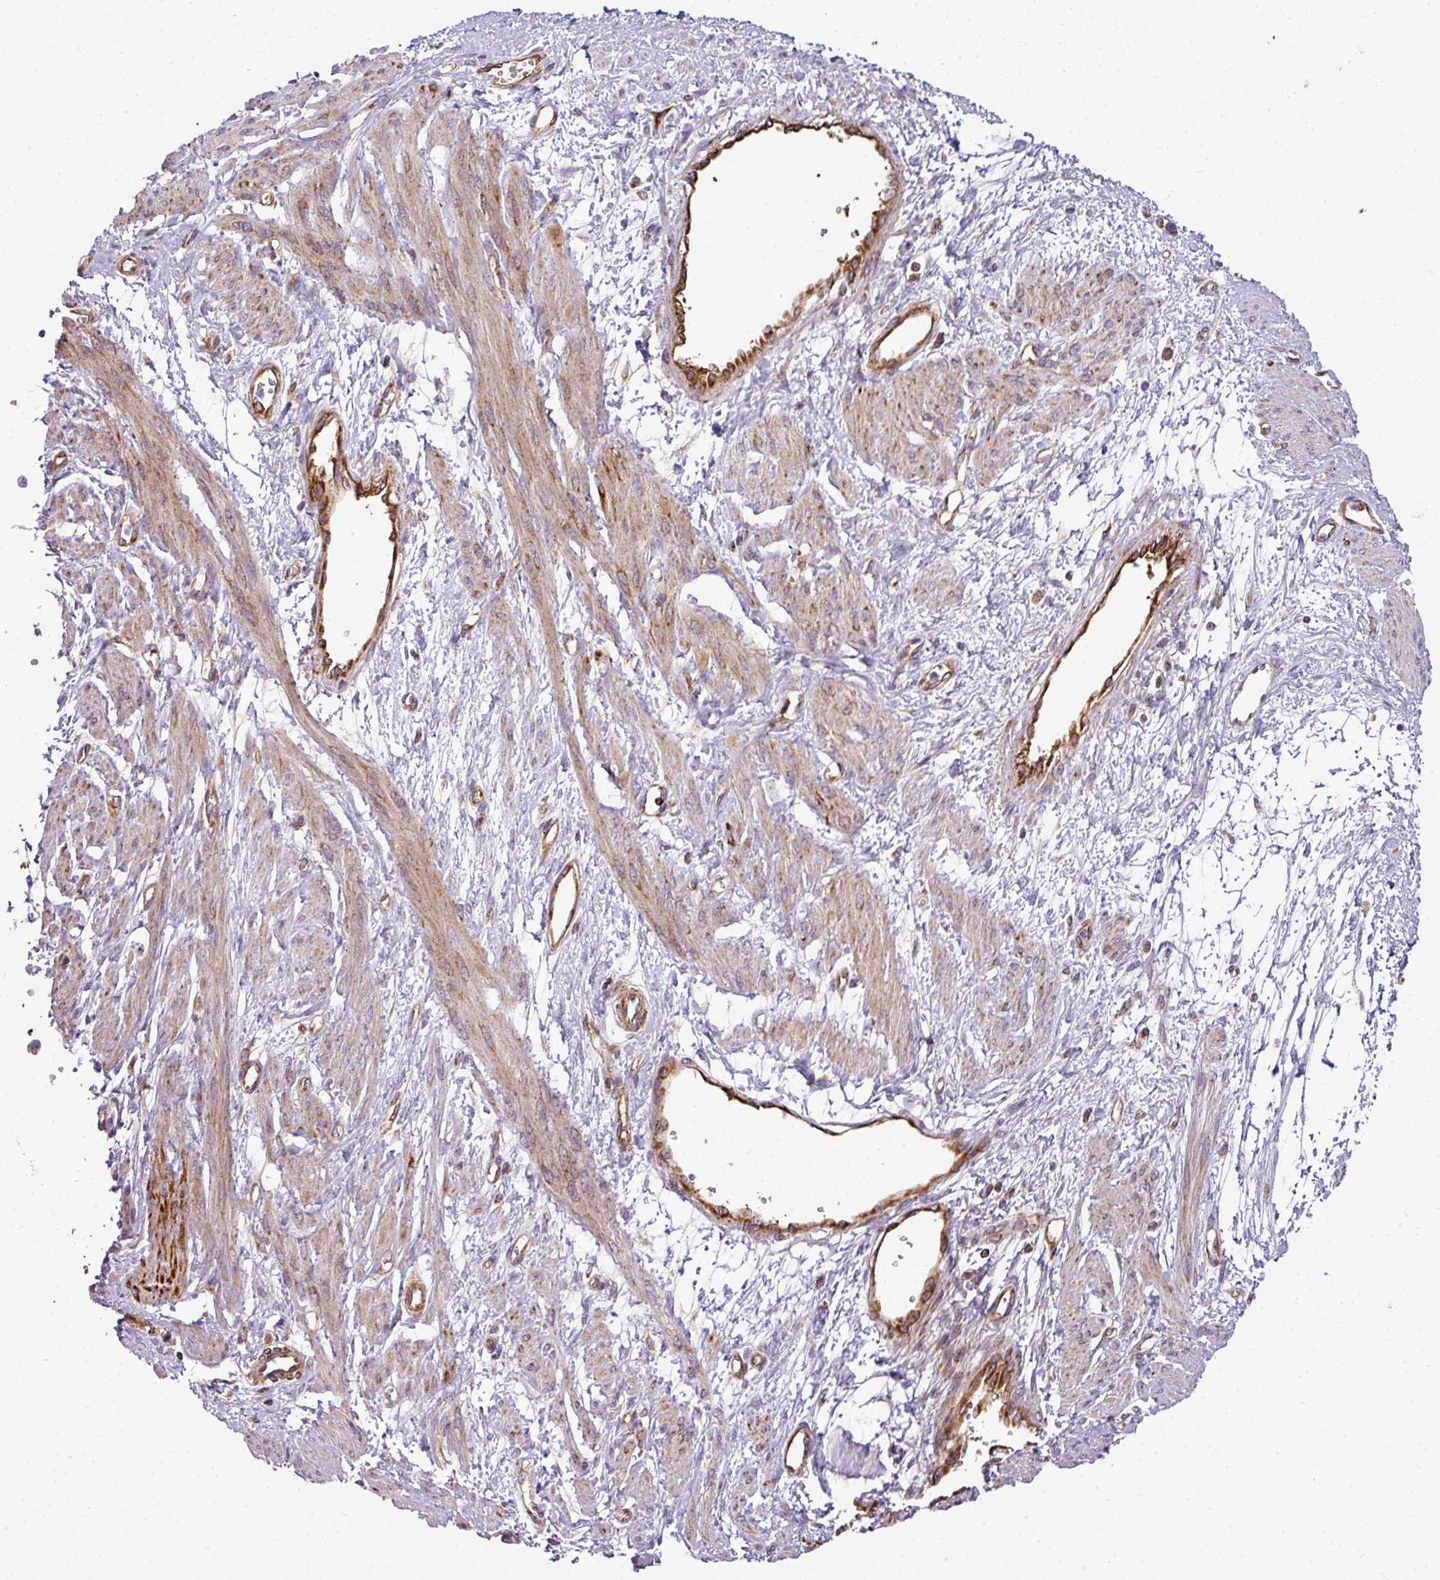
{"staining": {"intensity": "moderate", "quantity": "25%-75%", "location": "cytoplasmic/membranous"}, "tissue": "smooth muscle", "cell_type": "Smooth muscle cells", "image_type": "normal", "snomed": [{"axis": "morphology", "description": "Normal tissue, NOS"}, {"axis": "topography", "description": "Smooth muscle"}, {"axis": "topography", "description": "Uterus"}], "caption": "Moderate cytoplasmic/membranous protein staining is identified in approximately 25%-75% of smooth muscle cells in smooth muscle.", "gene": "PRELID3B", "patient": {"sex": "female", "age": 39}}